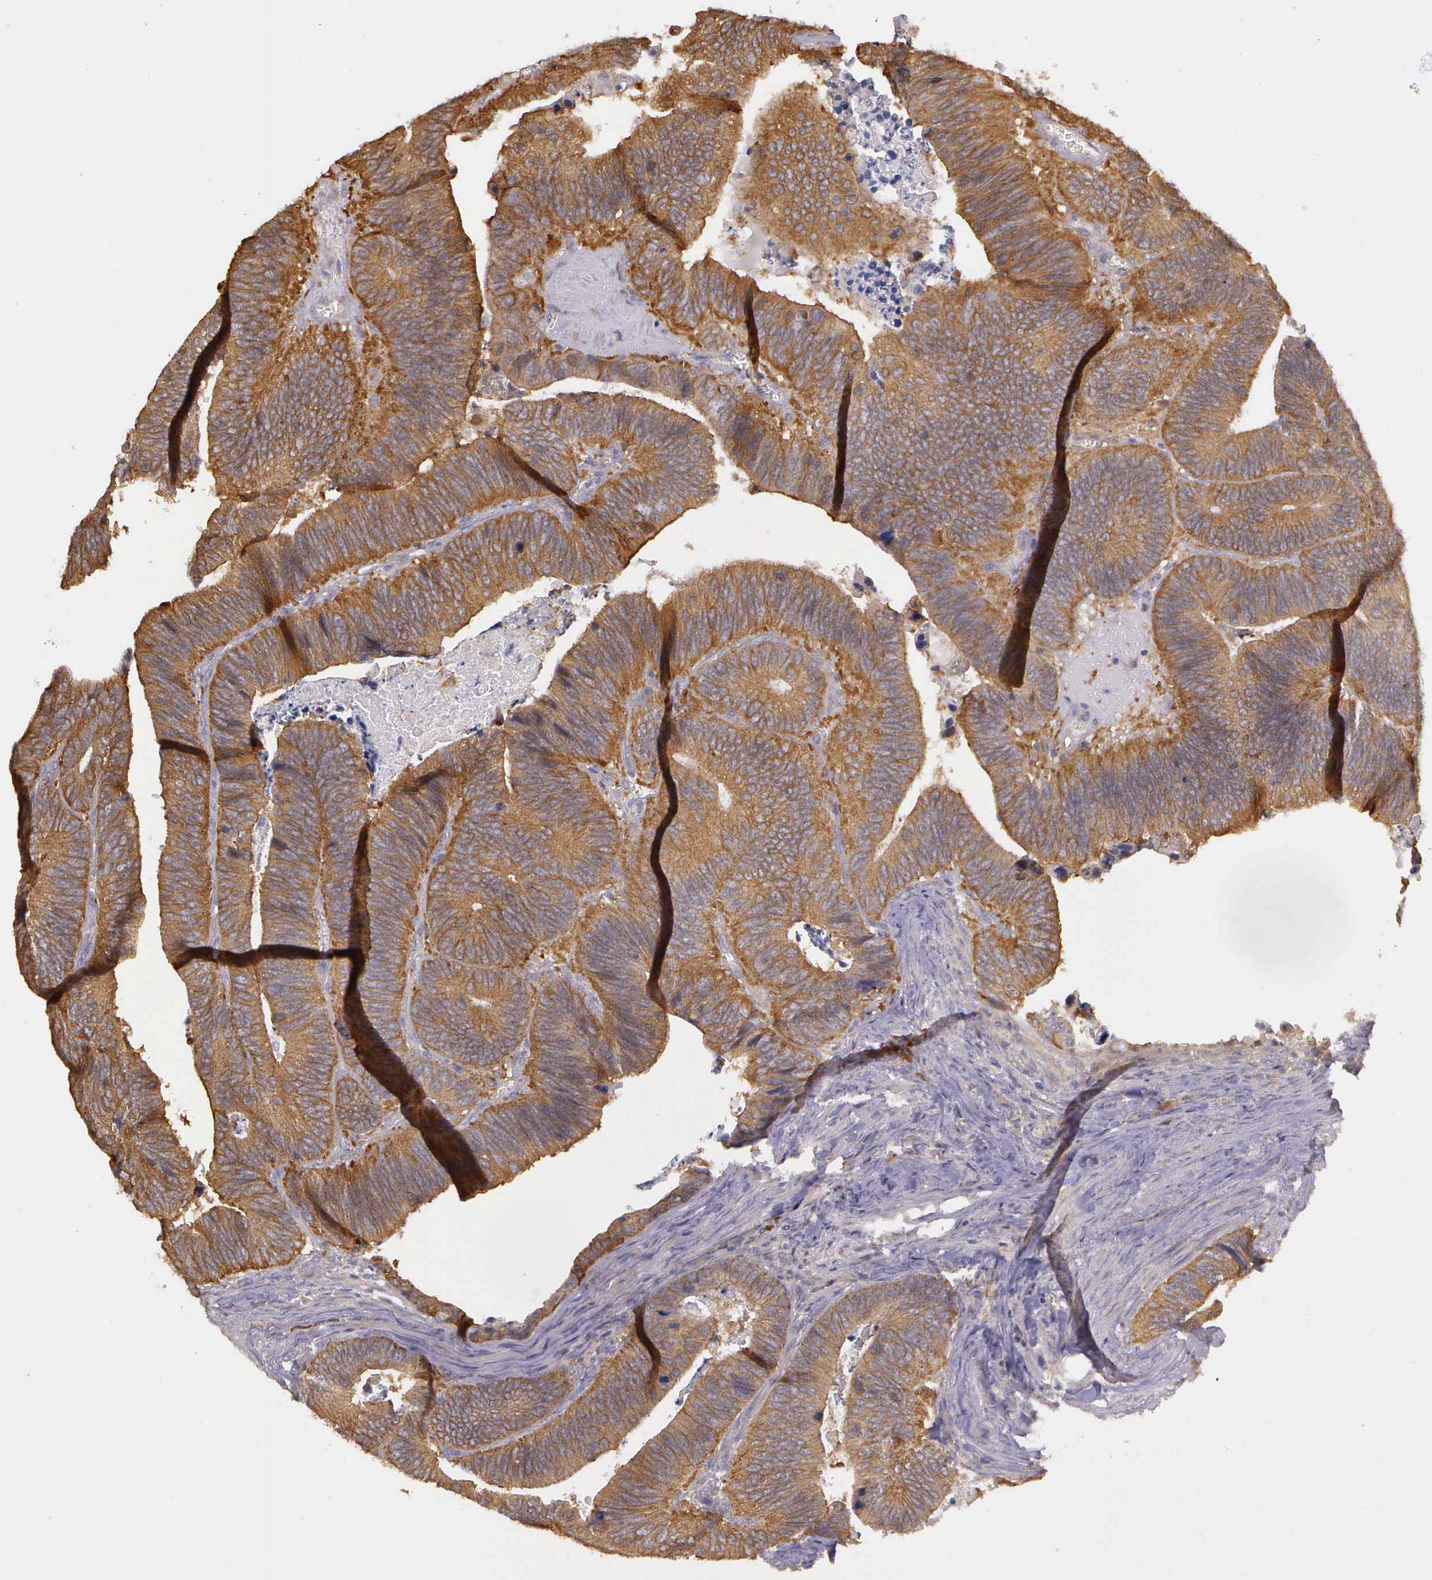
{"staining": {"intensity": "strong", "quantity": ">75%", "location": "cytoplasmic/membranous"}, "tissue": "colorectal cancer", "cell_type": "Tumor cells", "image_type": "cancer", "snomed": [{"axis": "morphology", "description": "Adenocarcinoma, NOS"}, {"axis": "topography", "description": "Colon"}], "caption": "This is a photomicrograph of IHC staining of adenocarcinoma (colorectal), which shows strong expression in the cytoplasmic/membranous of tumor cells.", "gene": "EIF5", "patient": {"sex": "male", "age": 72}}